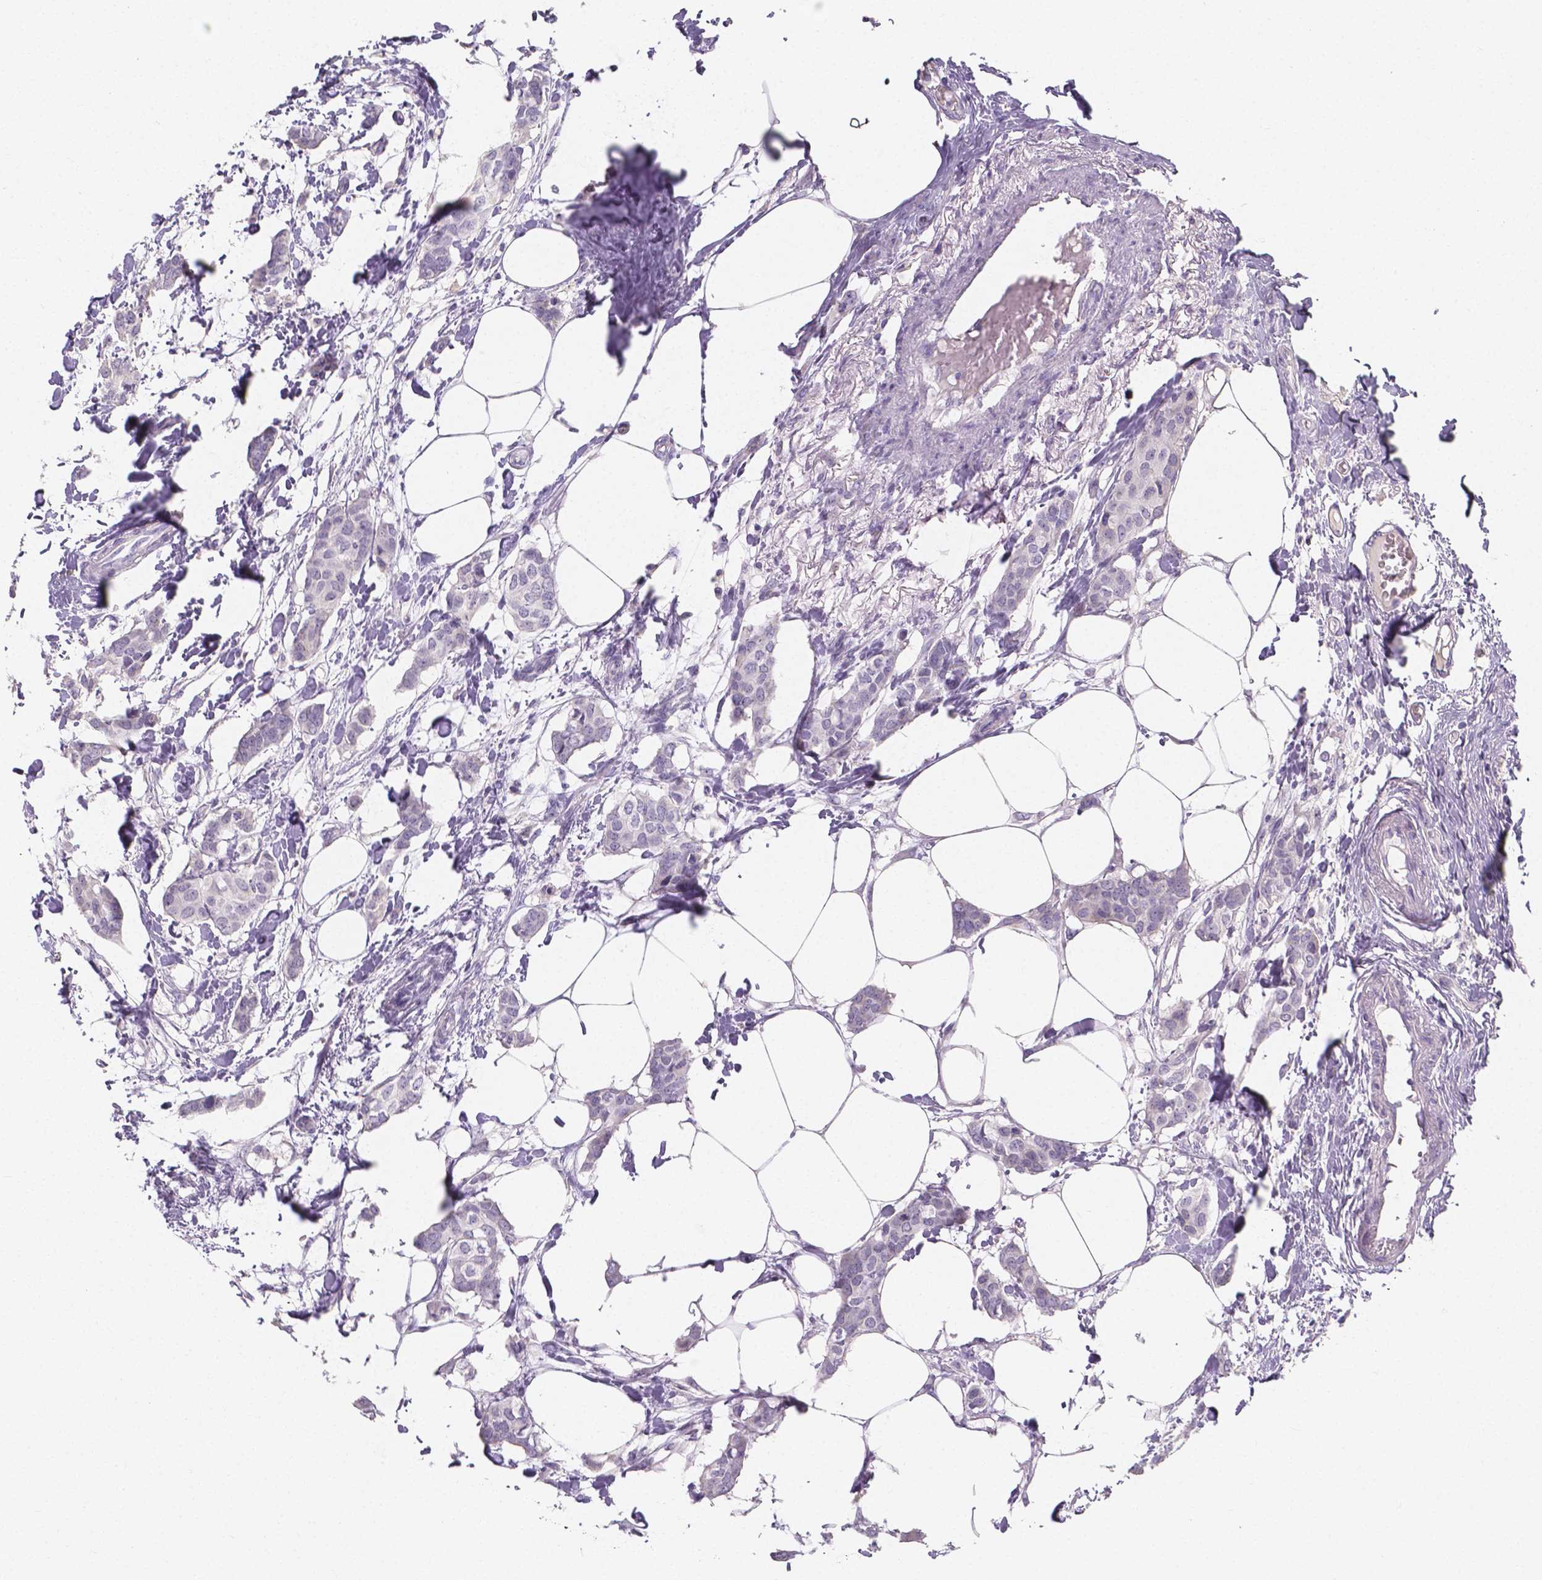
{"staining": {"intensity": "negative", "quantity": "none", "location": "none"}, "tissue": "breast cancer", "cell_type": "Tumor cells", "image_type": "cancer", "snomed": [{"axis": "morphology", "description": "Duct carcinoma"}, {"axis": "topography", "description": "Breast"}], "caption": "IHC micrograph of neoplastic tissue: breast cancer (invasive ductal carcinoma) stained with DAB (3,3'-diaminobenzidine) exhibits no significant protein staining in tumor cells.", "gene": "PLXNA4", "patient": {"sex": "female", "age": 62}}